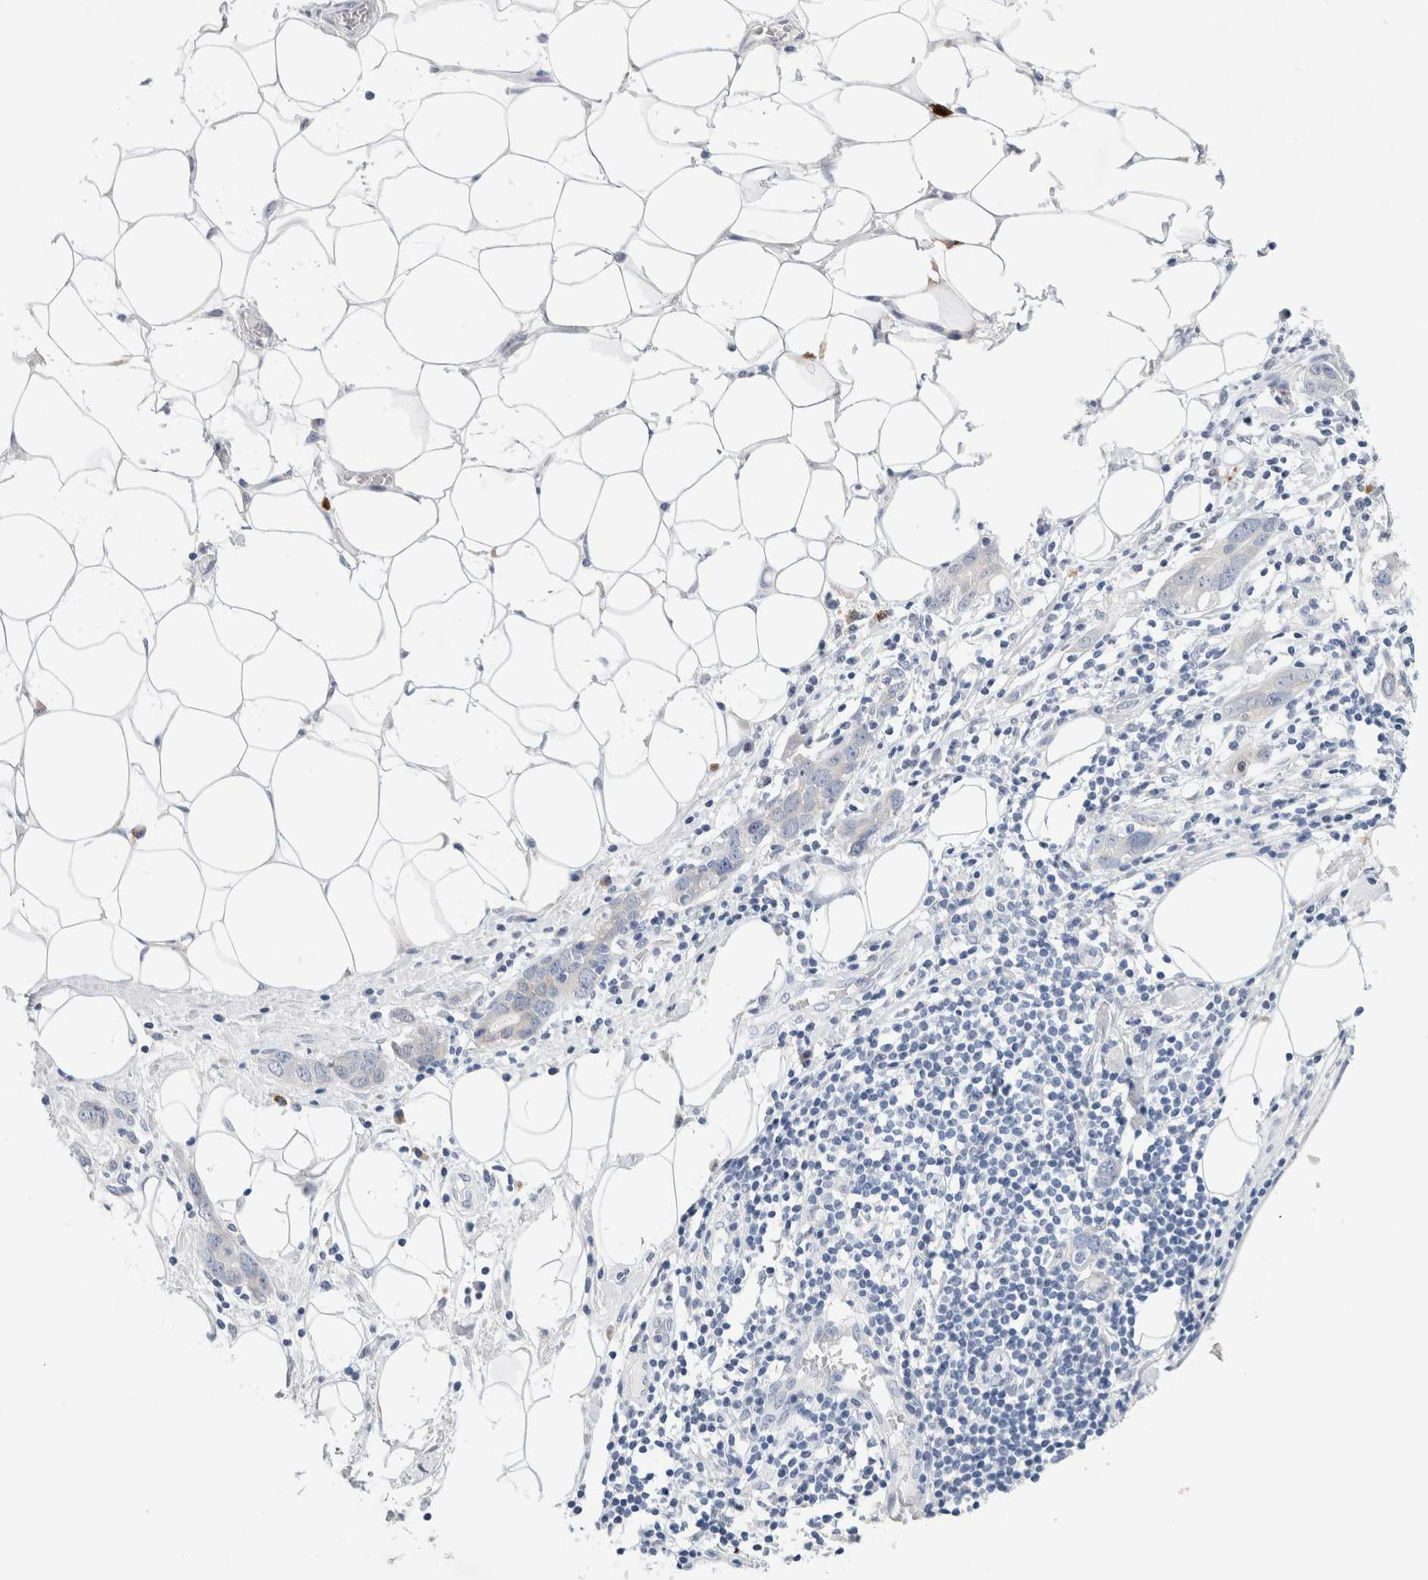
{"staining": {"intensity": "negative", "quantity": "none", "location": "none"}, "tissue": "stomach cancer", "cell_type": "Tumor cells", "image_type": "cancer", "snomed": [{"axis": "morphology", "description": "Adenocarcinoma, NOS"}, {"axis": "topography", "description": "Stomach, lower"}], "caption": "The image reveals no staining of tumor cells in stomach adenocarcinoma.", "gene": "SLC22A12", "patient": {"sex": "female", "age": 93}}